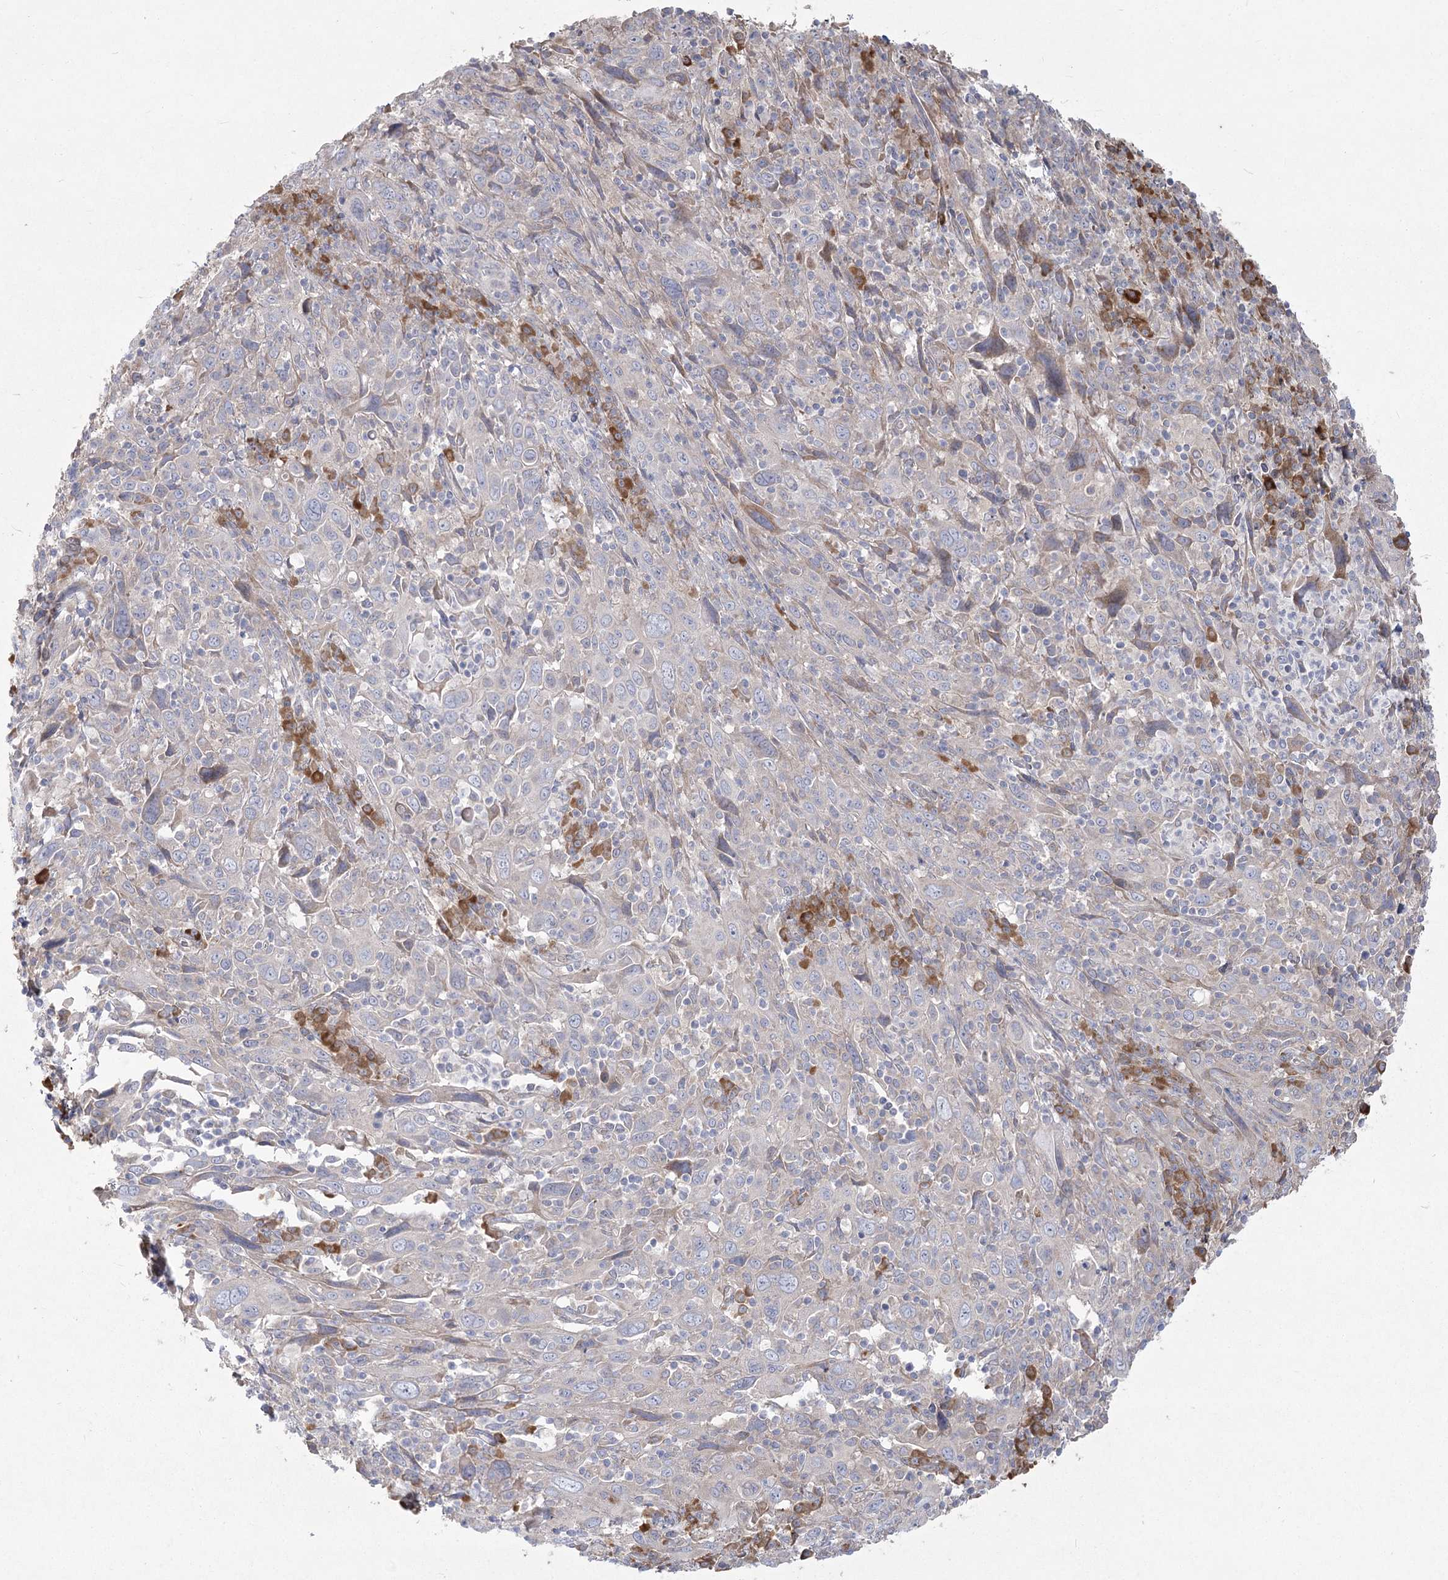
{"staining": {"intensity": "negative", "quantity": "none", "location": "none"}, "tissue": "cervical cancer", "cell_type": "Tumor cells", "image_type": "cancer", "snomed": [{"axis": "morphology", "description": "Squamous cell carcinoma, NOS"}, {"axis": "topography", "description": "Cervix"}], "caption": "Tumor cells show no significant staining in cervical squamous cell carcinoma.", "gene": "CAMTA1", "patient": {"sex": "female", "age": 46}}